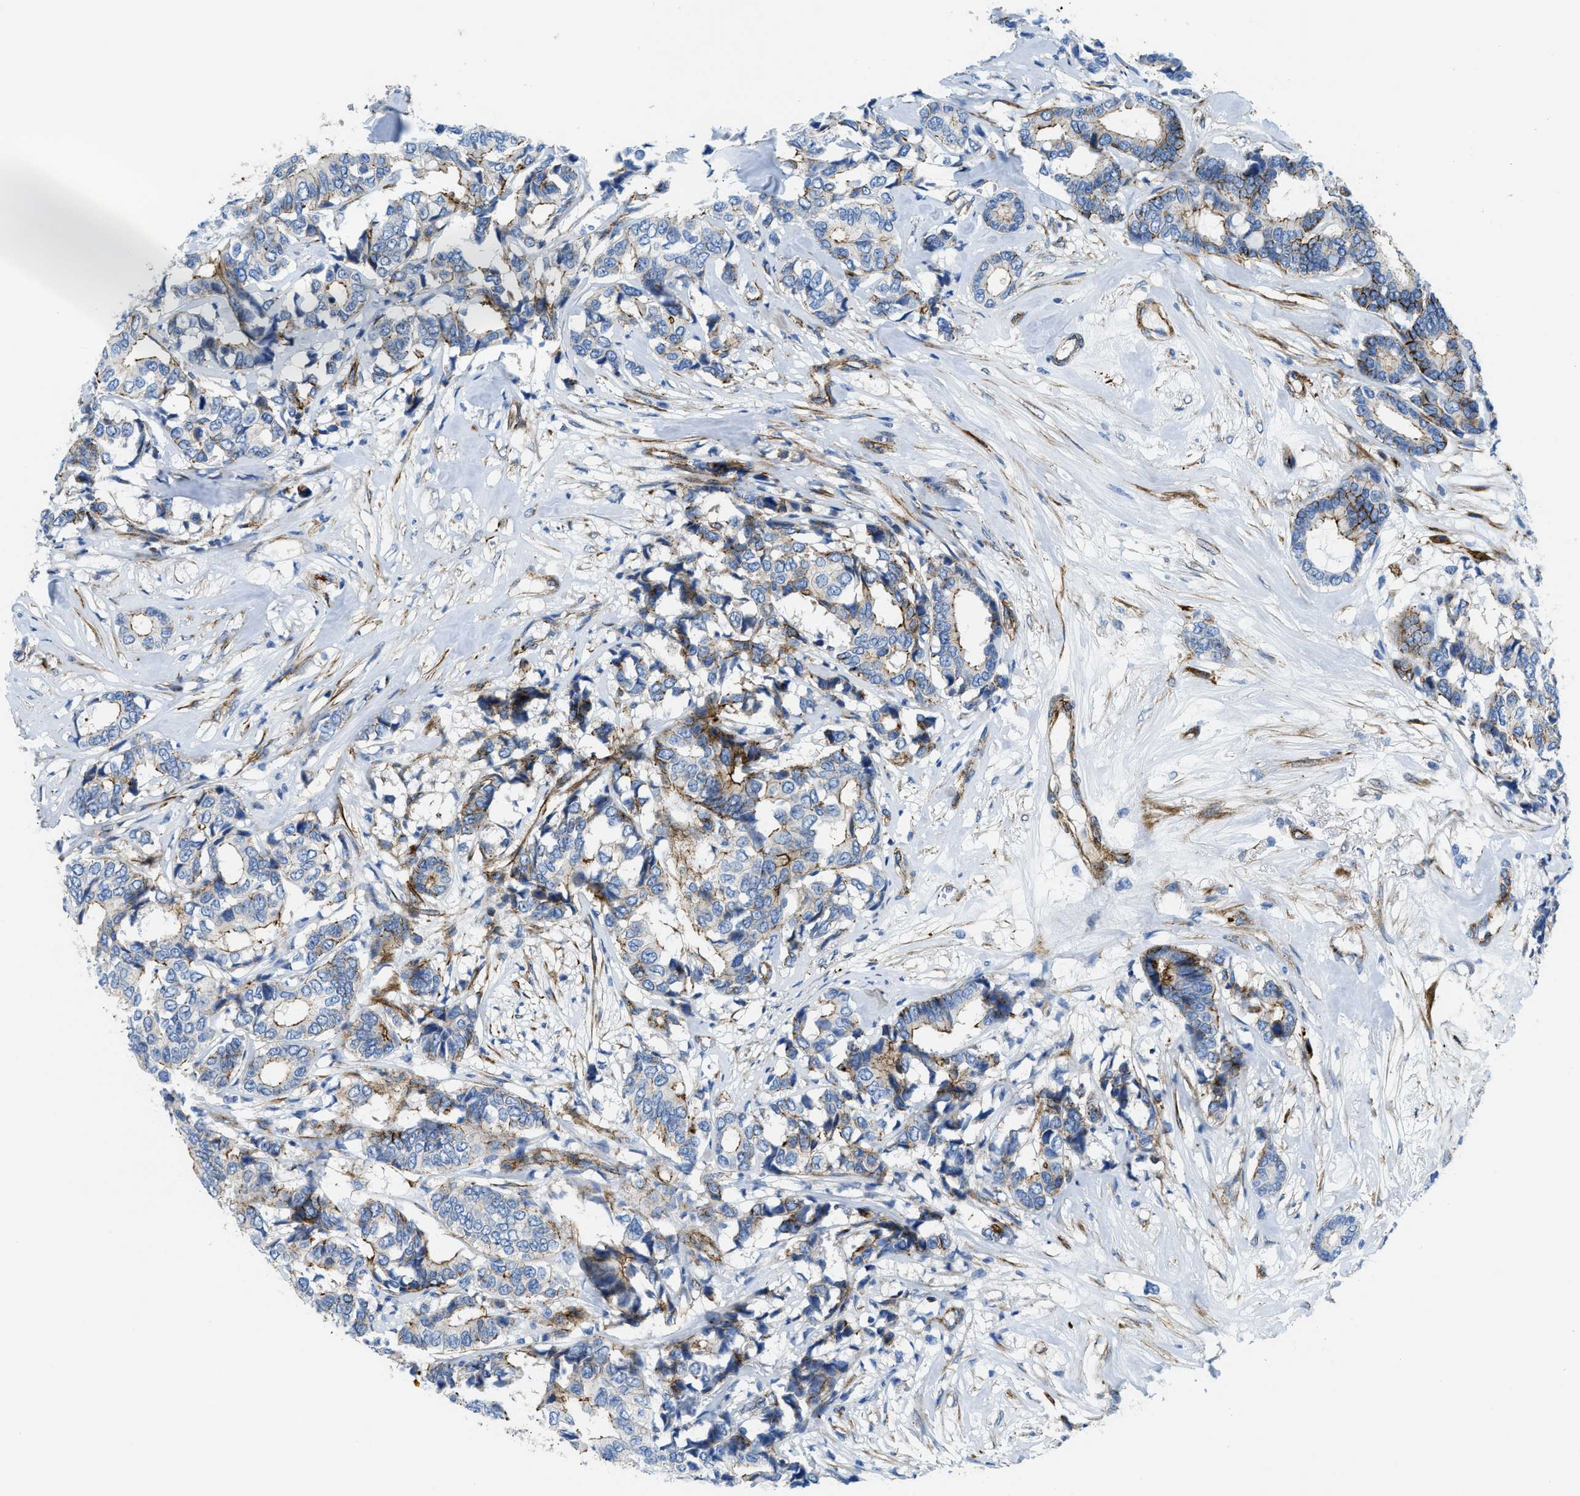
{"staining": {"intensity": "strong", "quantity": "<25%", "location": "cytoplasmic/membranous"}, "tissue": "breast cancer", "cell_type": "Tumor cells", "image_type": "cancer", "snomed": [{"axis": "morphology", "description": "Duct carcinoma"}, {"axis": "topography", "description": "Breast"}], "caption": "Protein positivity by immunohistochemistry (IHC) exhibits strong cytoplasmic/membranous staining in approximately <25% of tumor cells in infiltrating ductal carcinoma (breast).", "gene": "CUTA", "patient": {"sex": "female", "age": 87}}